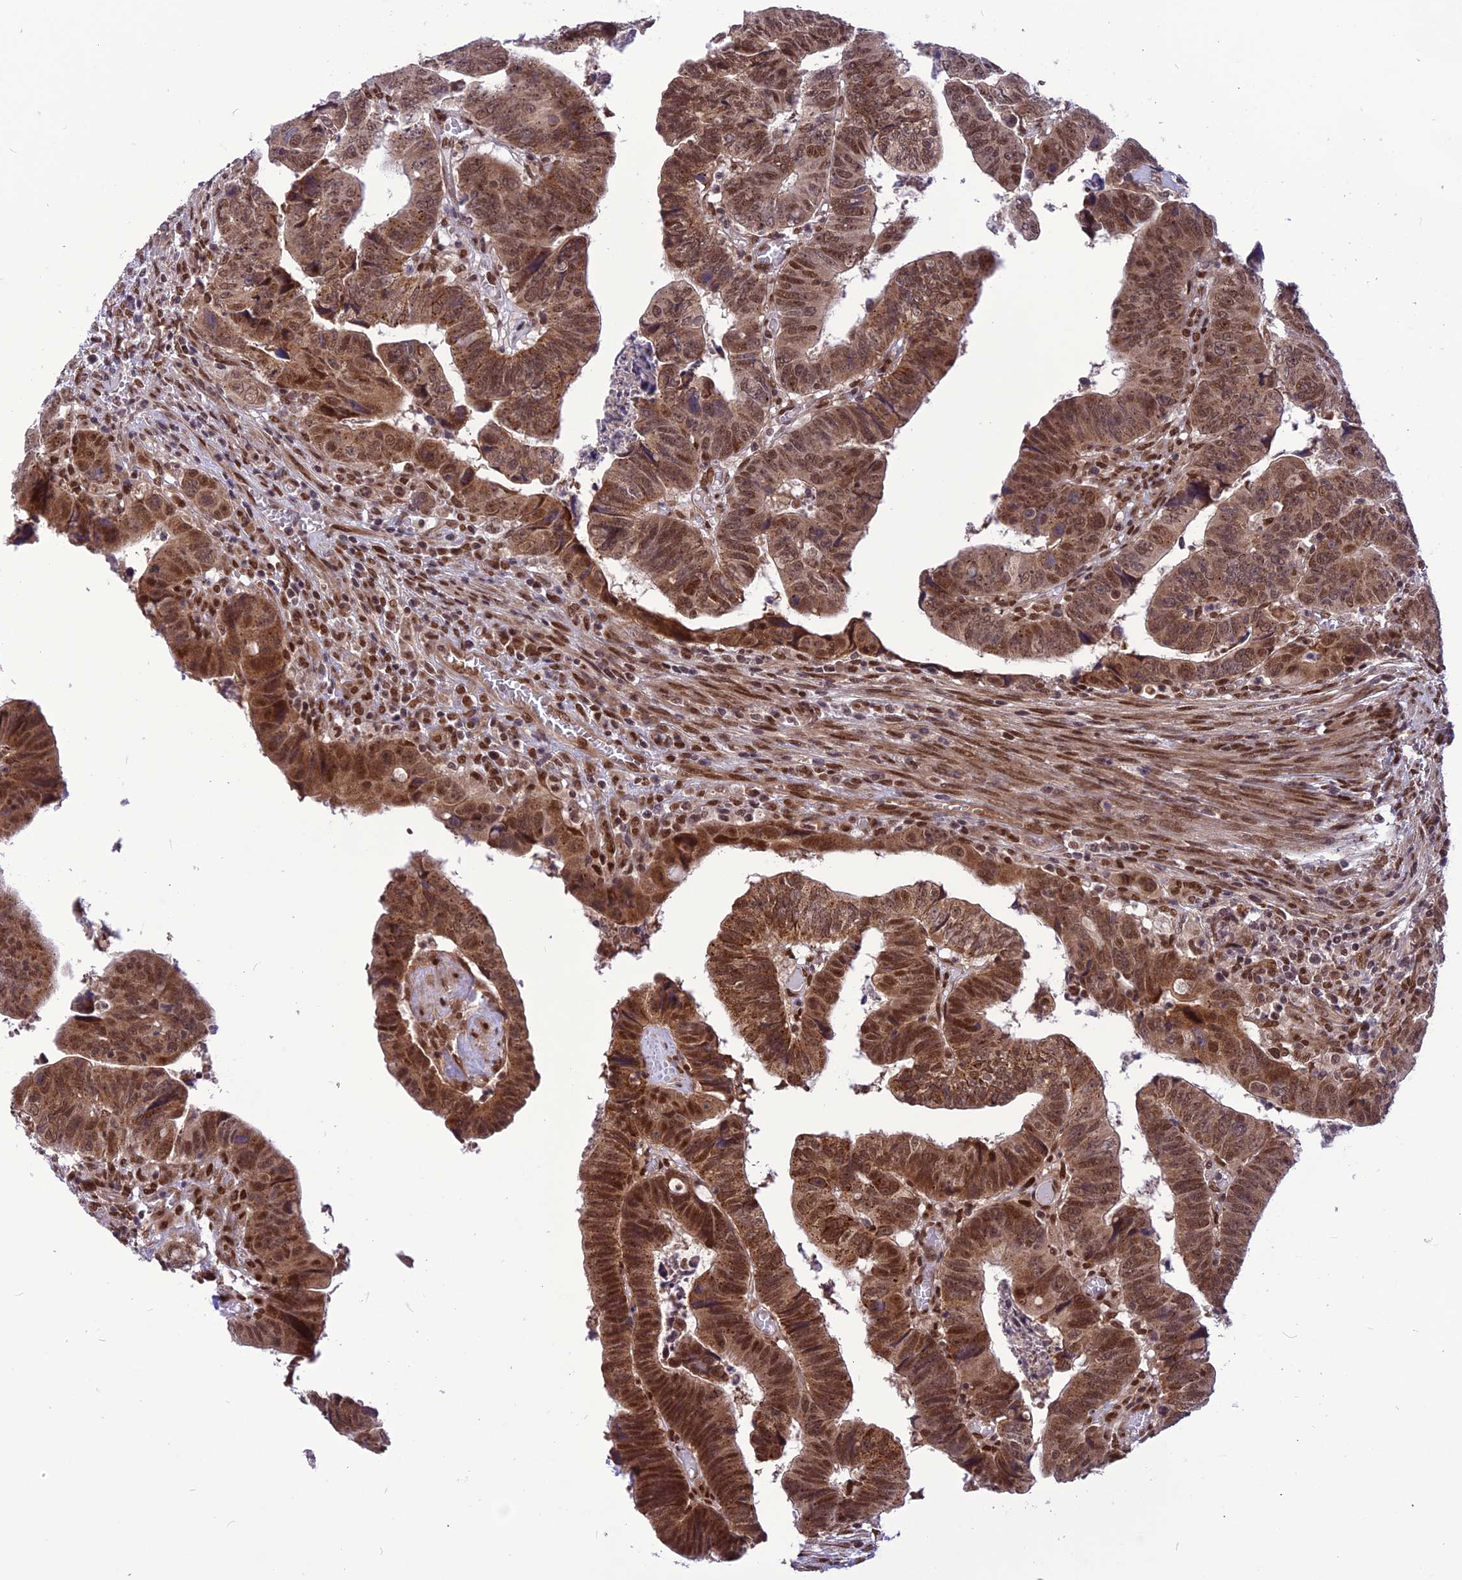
{"staining": {"intensity": "strong", "quantity": ">75%", "location": "cytoplasmic/membranous,nuclear"}, "tissue": "colorectal cancer", "cell_type": "Tumor cells", "image_type": "cancer", "snomed": [{"axis": "morphology", "description": "Normal tissue, NOS"}, {"axis": "morphology", "description": "Adenocarcinoma, NOS"}, {"axis": "topography", "description": "Rectum"}], "caption": "Immunohistochemical staining of human colorectal cancer (adenocarcinoma) reveals high levels of strong cytoplasmic/membranous and nuclear protein expression in about >75% of tumor cells.", "gene": "RTRAF", "patient": {"sex": "female", "age": 65}}